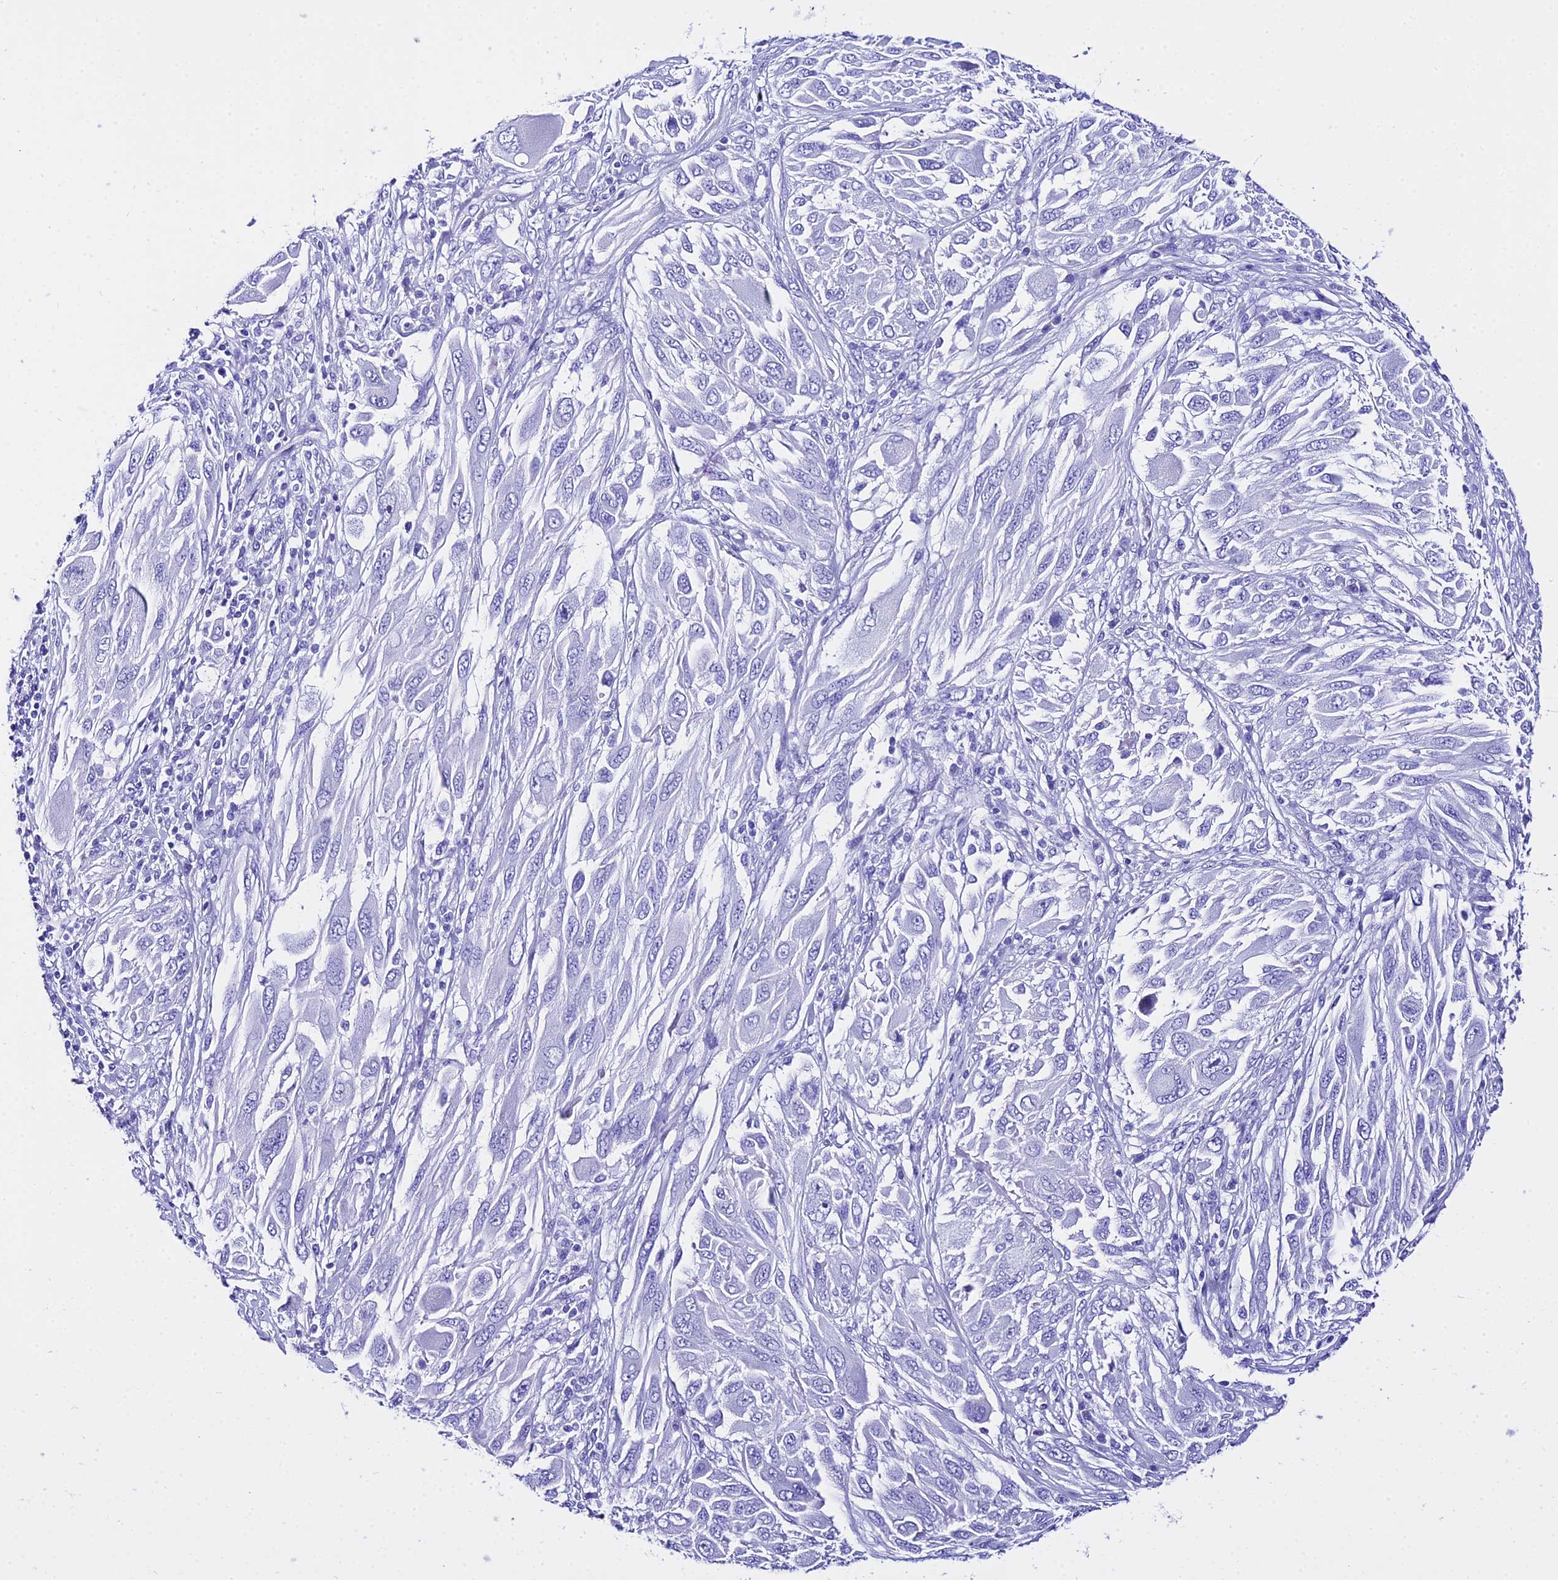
{"staining": {"intensity": "negative", "quantity": "none", "location": "none"}, "tissue": "melanoma", "cell_type": "Tumor cells", "image_type": "cancer", "snomed": [{"axis": "morphology", "description": "Malignant melanoma, NOS"}, {"axis": "topography", "description": "Skin"}], "caption": "Tumor cells are negative for protein expression in human melanoma.", "gene": "TRMT44", "patient": {"sex": "female", "age": 91}}